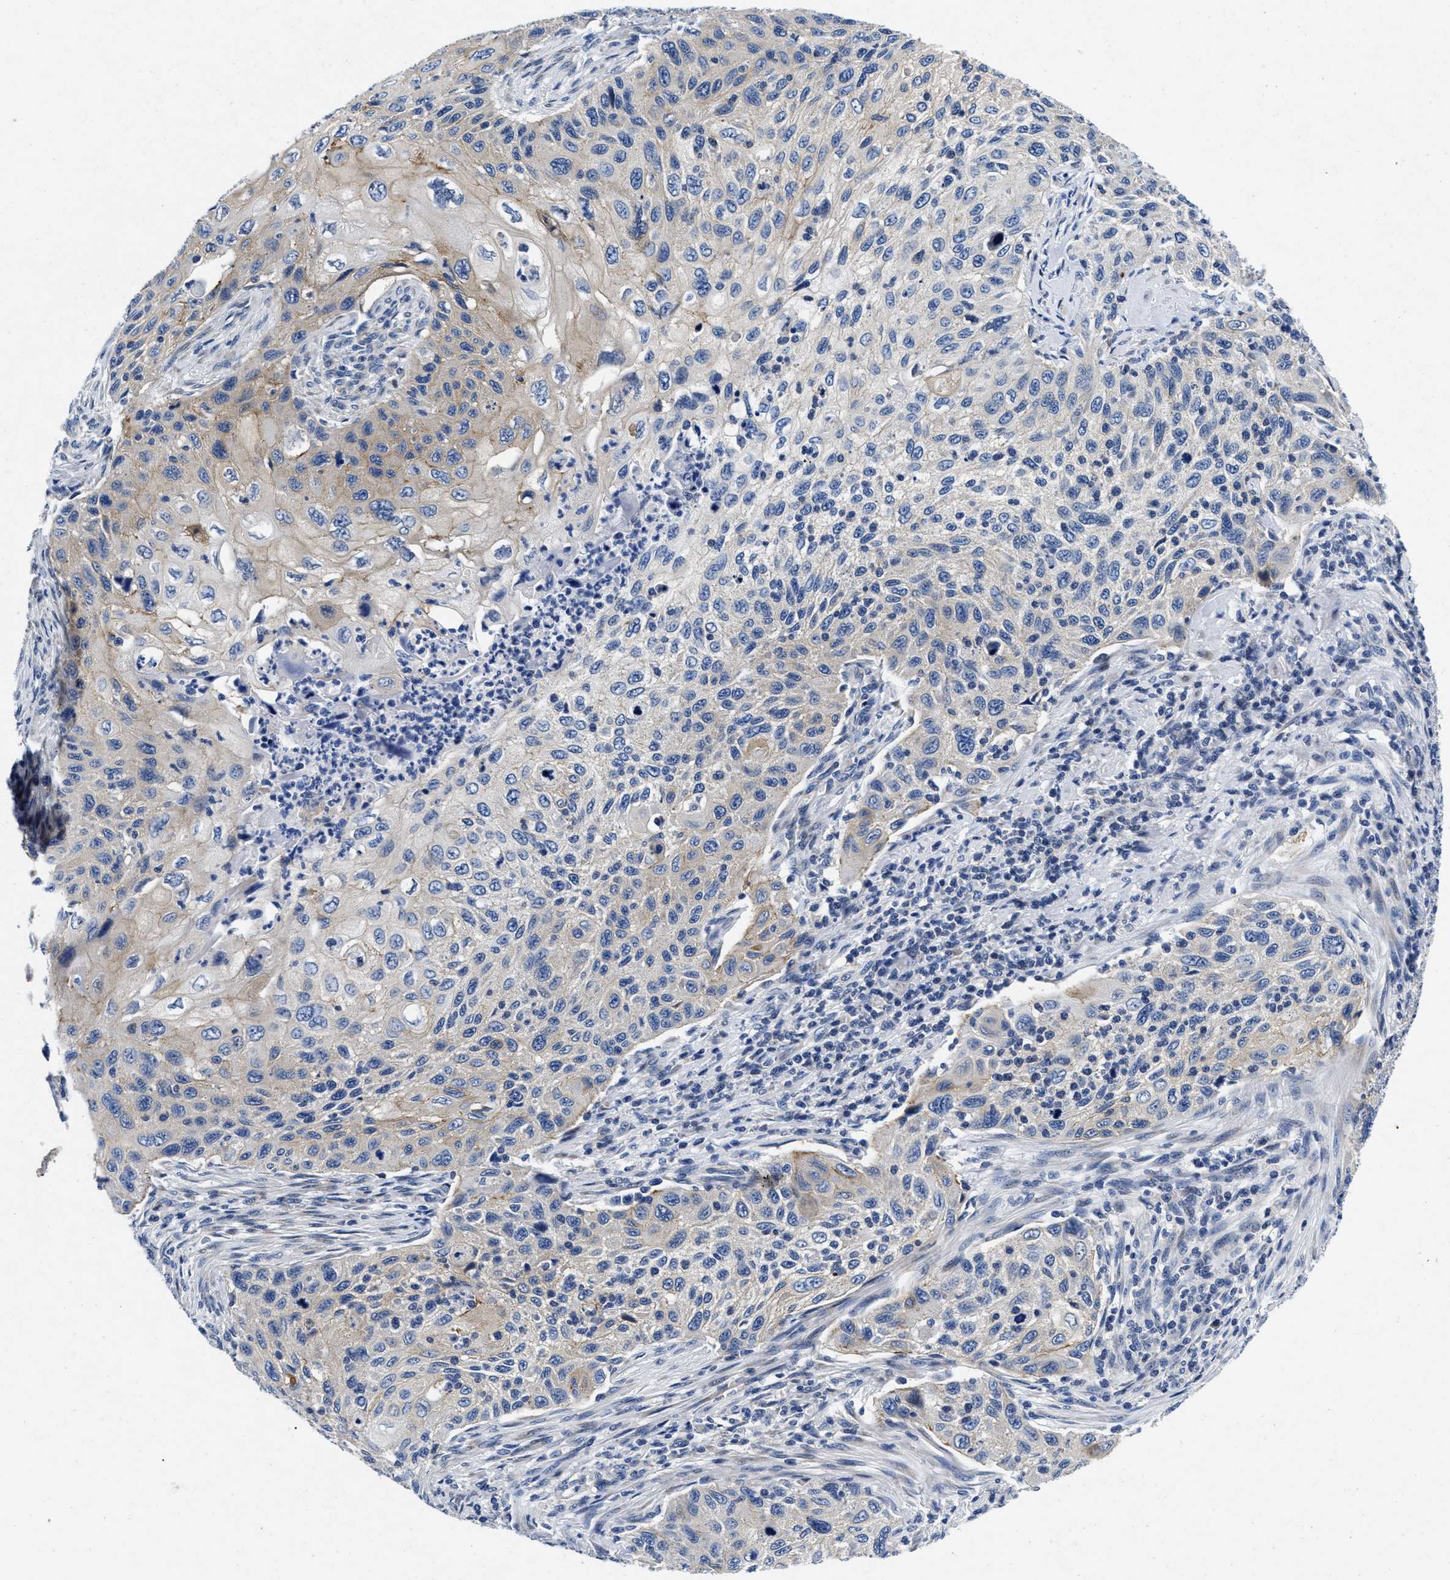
{"staining": {"intensity": "weak", "quantity": "<25%", "location": "cytoplasmic/membranous"}, "tissue": "cervical cancer", "cell_type": "Tumor cells", "image_type": "cancer", "snomed": [{"axis": "morphology", "description": "Squamous cell carcinoma, NOS"}, {"axis": "topography", "description": "Cervix"}], "caption": "This is a micrograph of IHC staining of squamous cell carcinoma (cervical), which shows no positivity in tumor cells. (IHC, brightfield microscopy, high magnification).", "gene": "LAD1", "patient": {"sex": "female", "age": 70}}